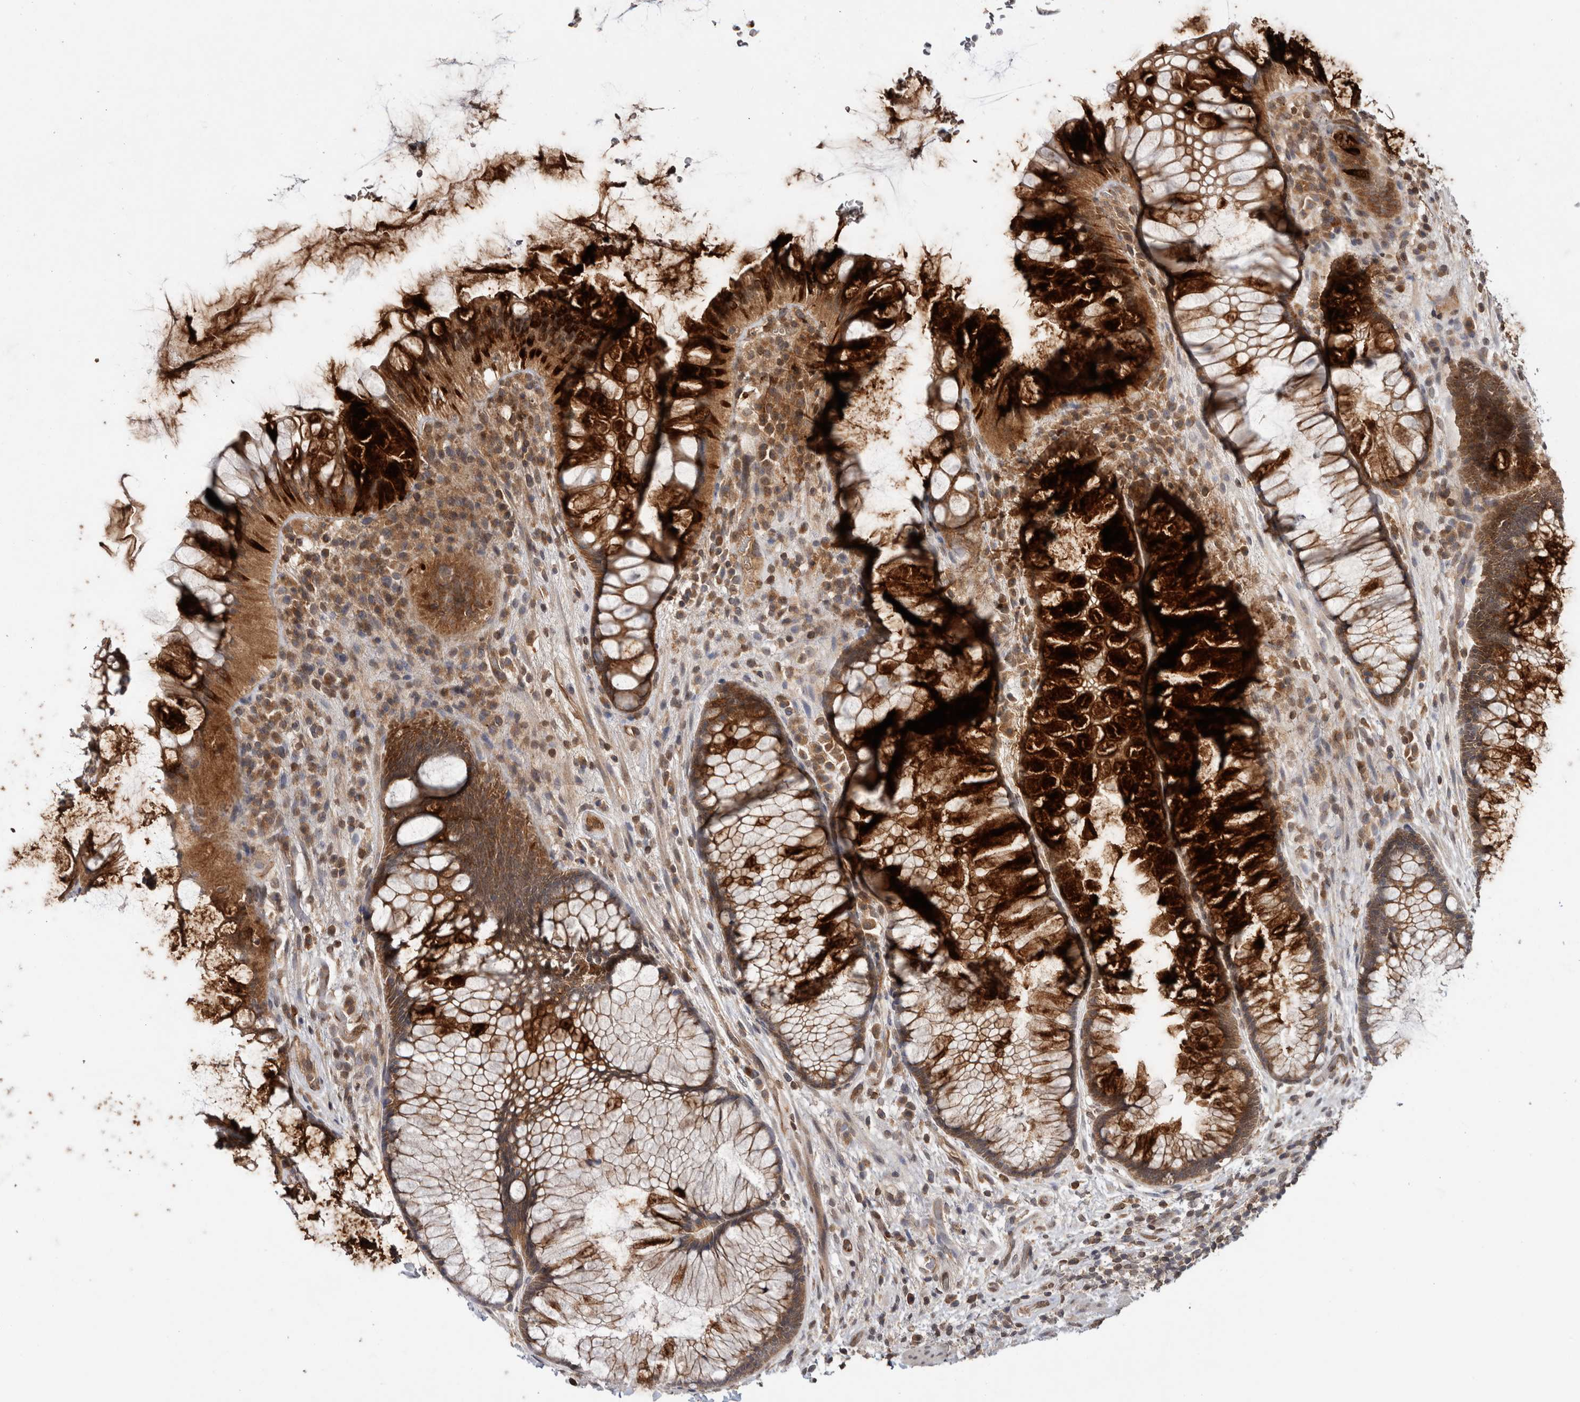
{"staining": {"intensity": "strong", "quantity": ">75%", "location": "cytoplasmic/membranous"}, "tissue": "rectum", "cell_type": "Glandular cells", "image_type": "normal", "snomed": [{"axis": "morphology", "description": "Normal tissue, NOS"}, {"axis": "topography", "description": "Rectum"}], "caption": "This micrograph reveals IHC staining of unremarkable human rectum, with high strong cytoplasmic/membranous positivity in approximately >75% of glandular cells.", "gene": "HMOX2", "patient": {"sex": "male", "age": 51}}